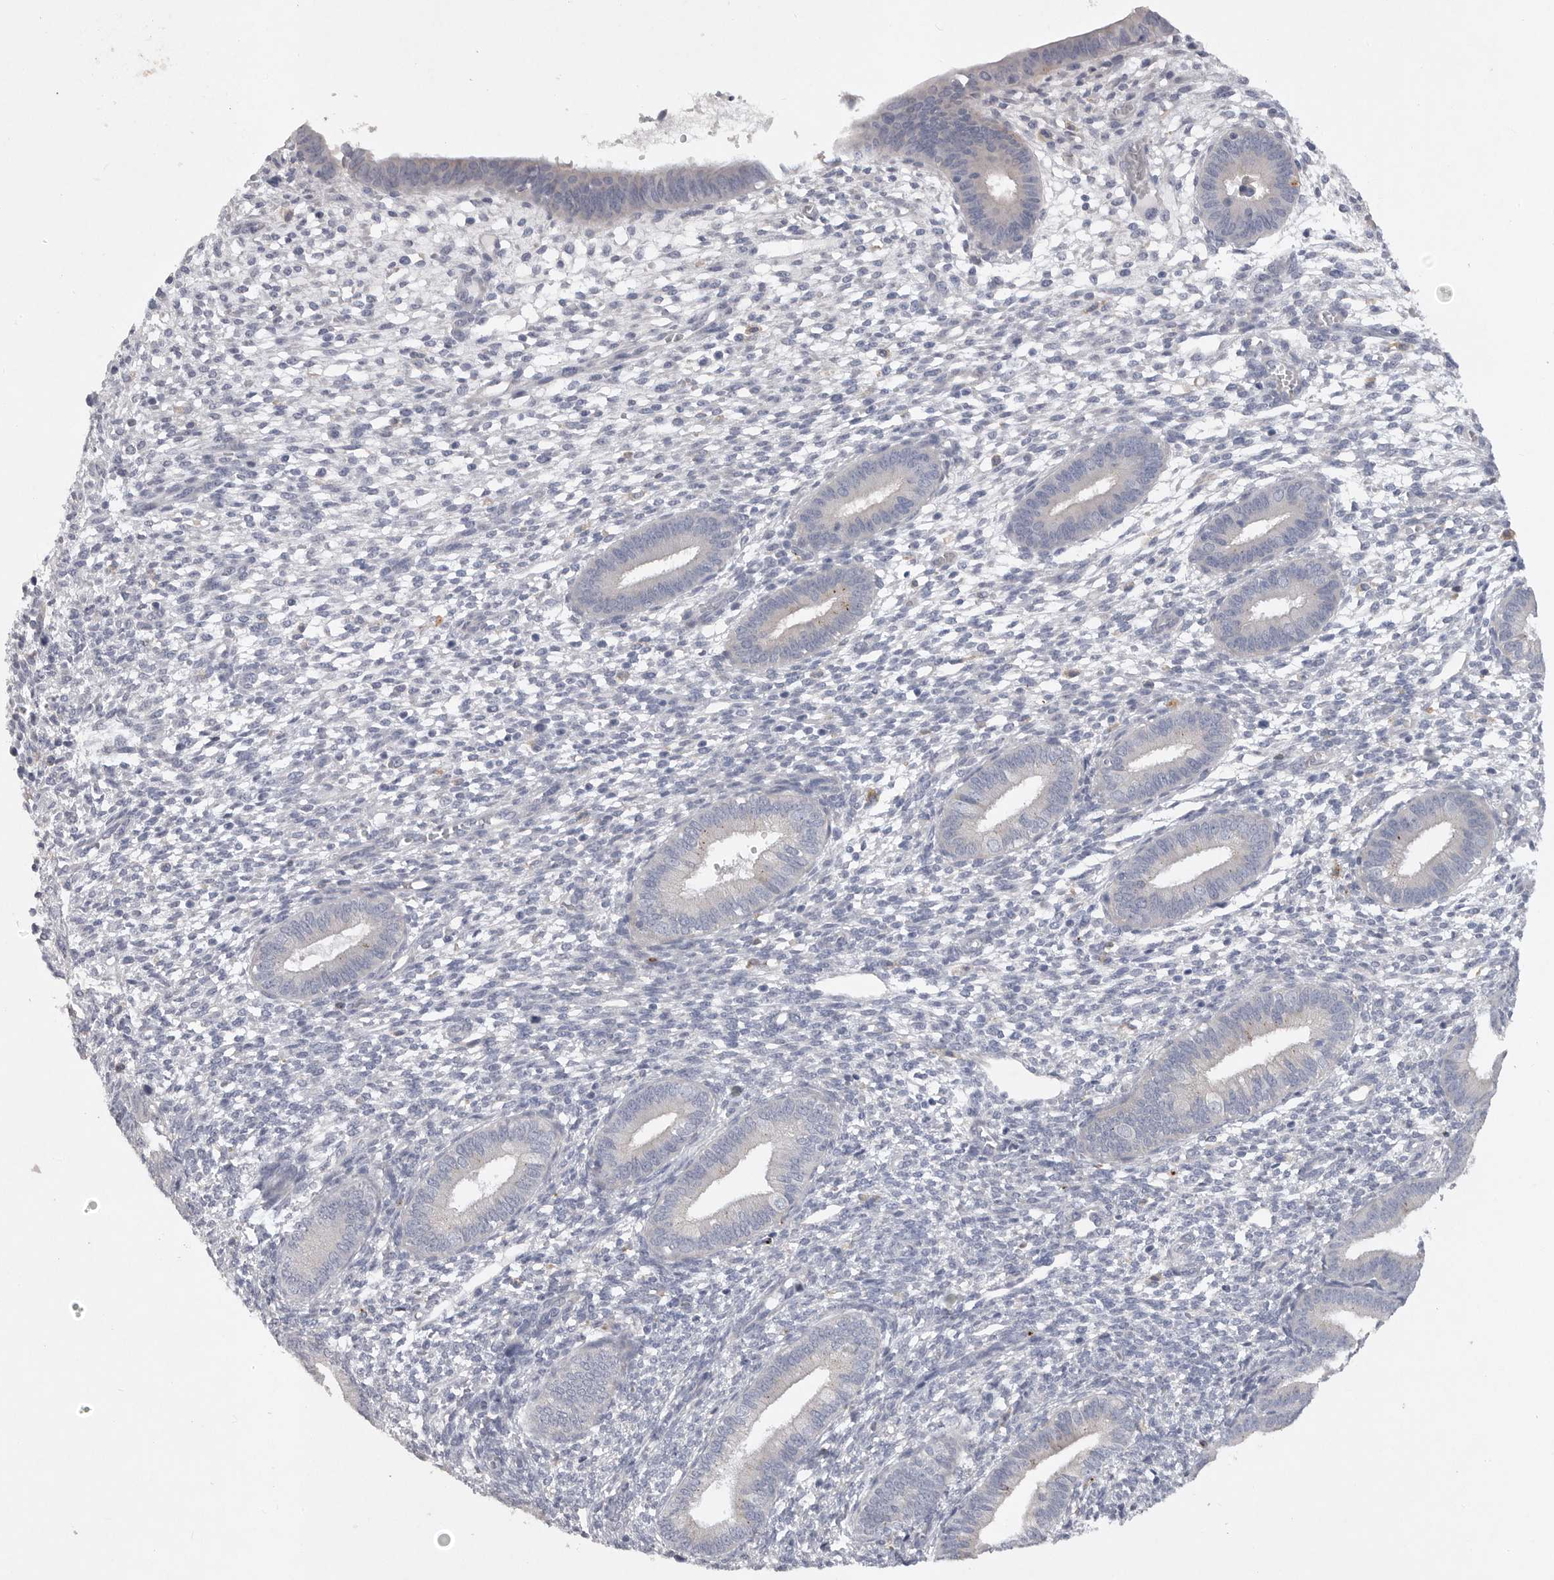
{"staining": {"intensity": "negative", "quantity": "none", "location": "none"}, "tissue": "endometrium", "cell_type": "Cells in endometrial stroma", "image_type": "normal", "snomed": [{"axis": "morphology", "description": "Normal tissue, NOS"}, {"axis": "topography", "description": "Endometrium"}], "caption": "An IHC photomicrograph of benign endometrium is shown. There is no staining in cells in endometrial stroma of endometrium. (Brightfield microscopy of DAB IHC at high magnification).", "gene": "EDEM3", "patient": {"sex": "female", "age": 46}}